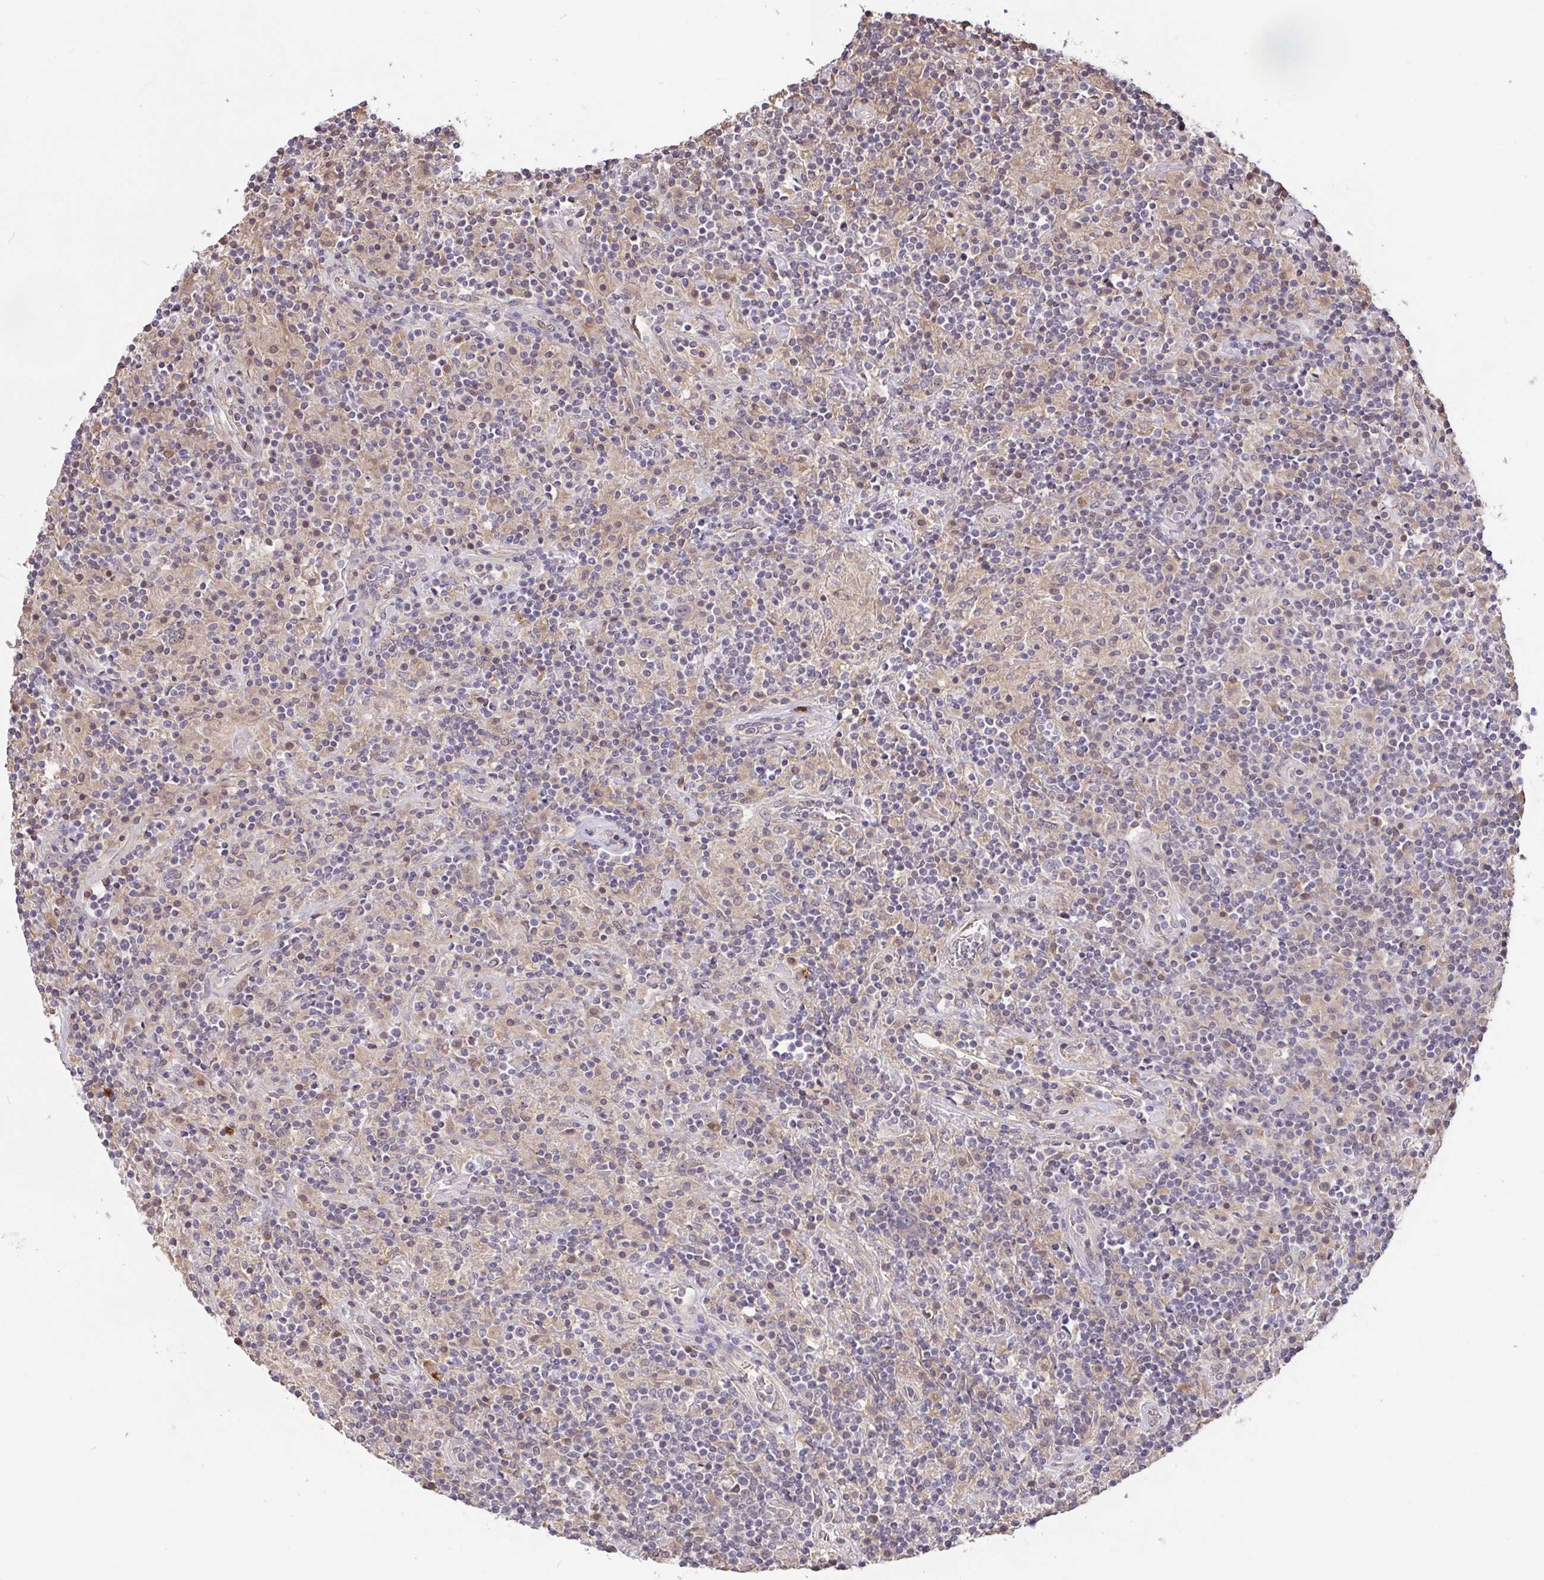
{"staining": {"intensity": "negative", "quantity": "none", "location": "none"}, "tissue": "lymphoma", "cell_type": "Tumor cells", "image_type": "cancer", "snomed": [{"axis": "morphology", "description": "Hodgkin's disease, NOS"}, {"axis": "topography", "description": "Lymph node"}], "caption": "DAB immunohistochemical staining of Hodgkin's disease exhibits no significant positivity in tumor cells.", "gene": "FCER1A", "patient": {"sex": "male", "age": 70}}